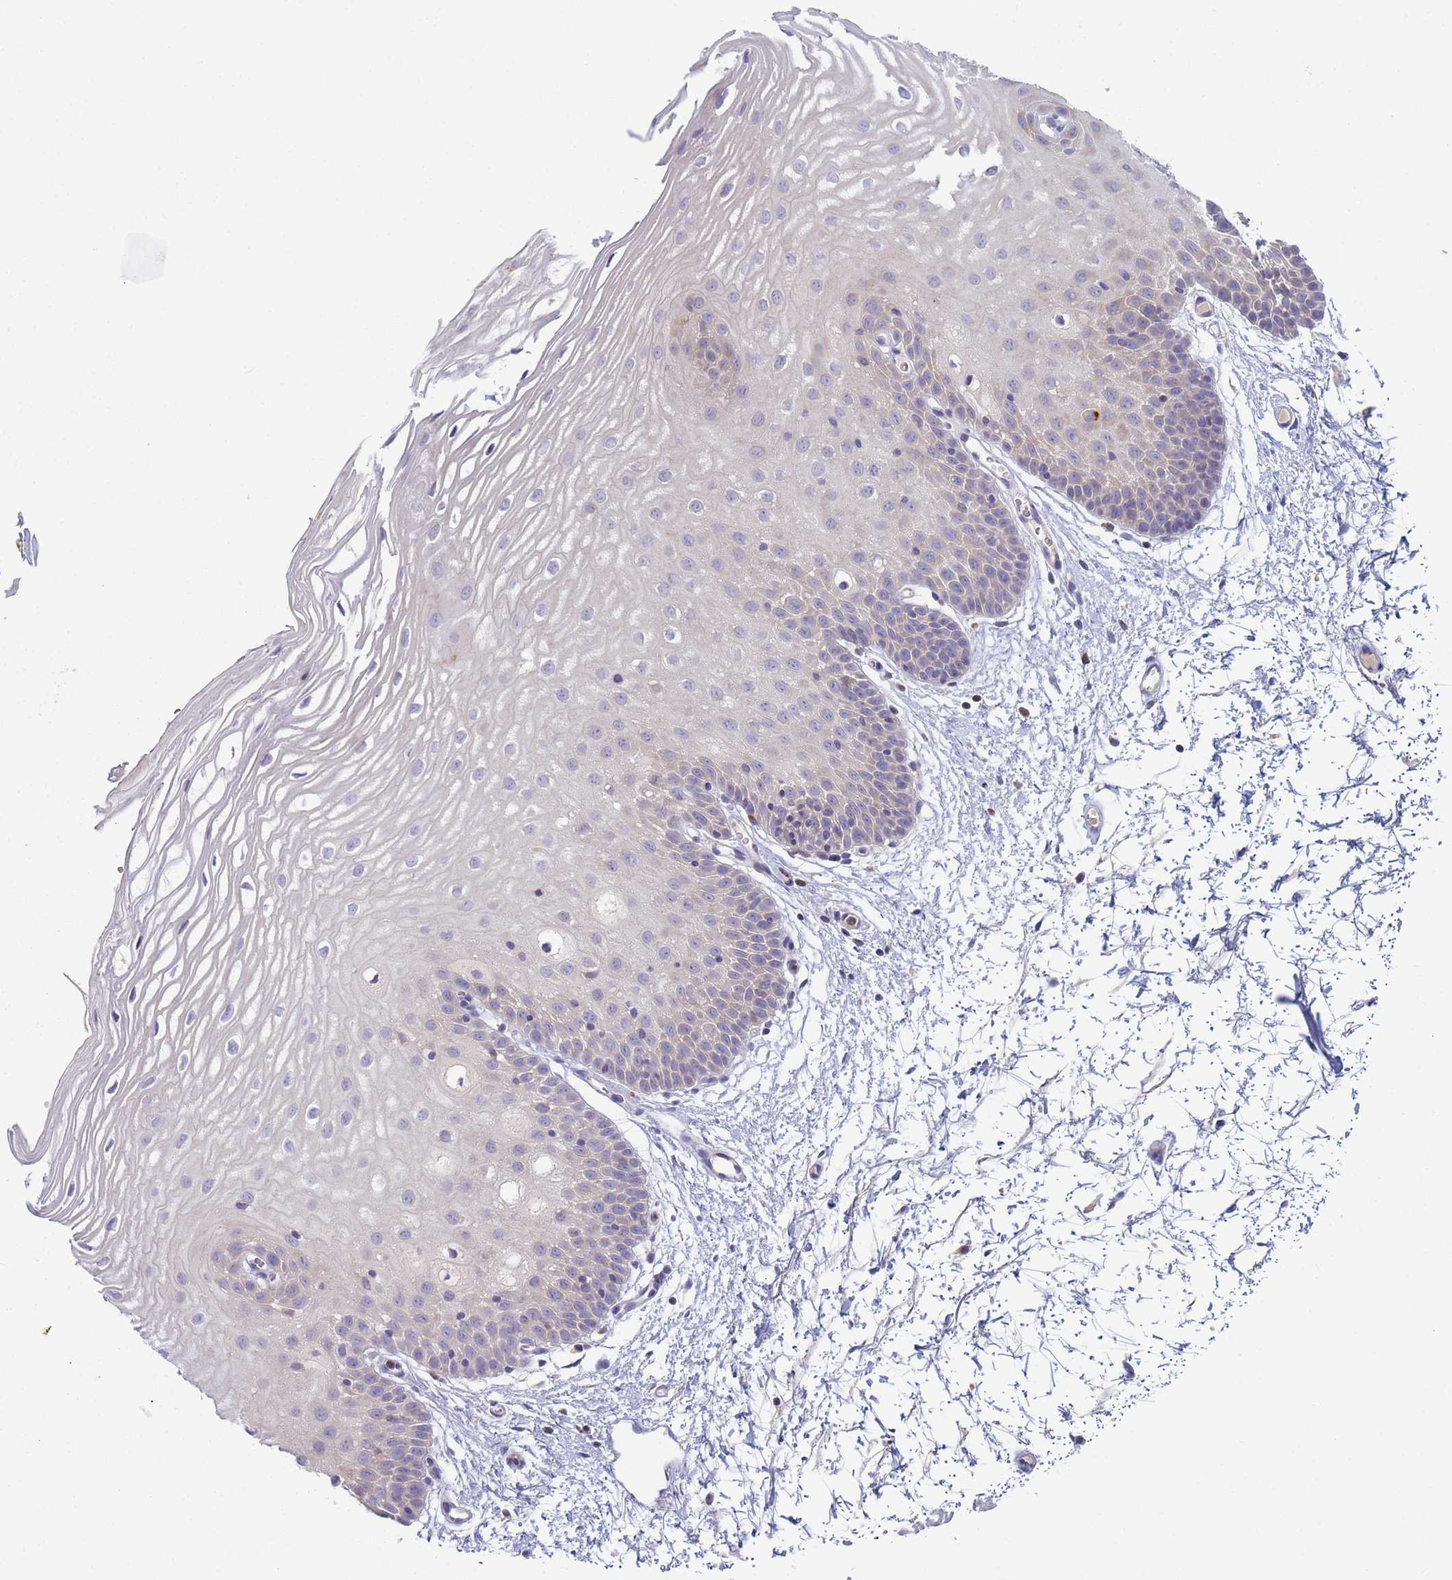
{"staining": {"intensity": "negative", "quantity": "none", "location": "none"}, "tissue": "oral mucosa", "cell_type": "Squamous epithelial cells", "image_type": "normal", "snomed": [{"axis": "morphology", "description": "Normal tissue, NOS"}, {"axis": "topography", "description": "Oral tissue"}, {"axis": "topography", "description": "Tounge, NOS"}], "caption": "Immunohistochemistry (IHC) histopathology image of normal oral mucosa: oral mucosa stained with DAB reveals no significant protein staining in squamous epithelial cells. (DAB (3,3'-diaminobenzidine) IHC with hematoxylin counter stain).", "gene": "CR1", "patient": {"sex": "female", "age": 73}}